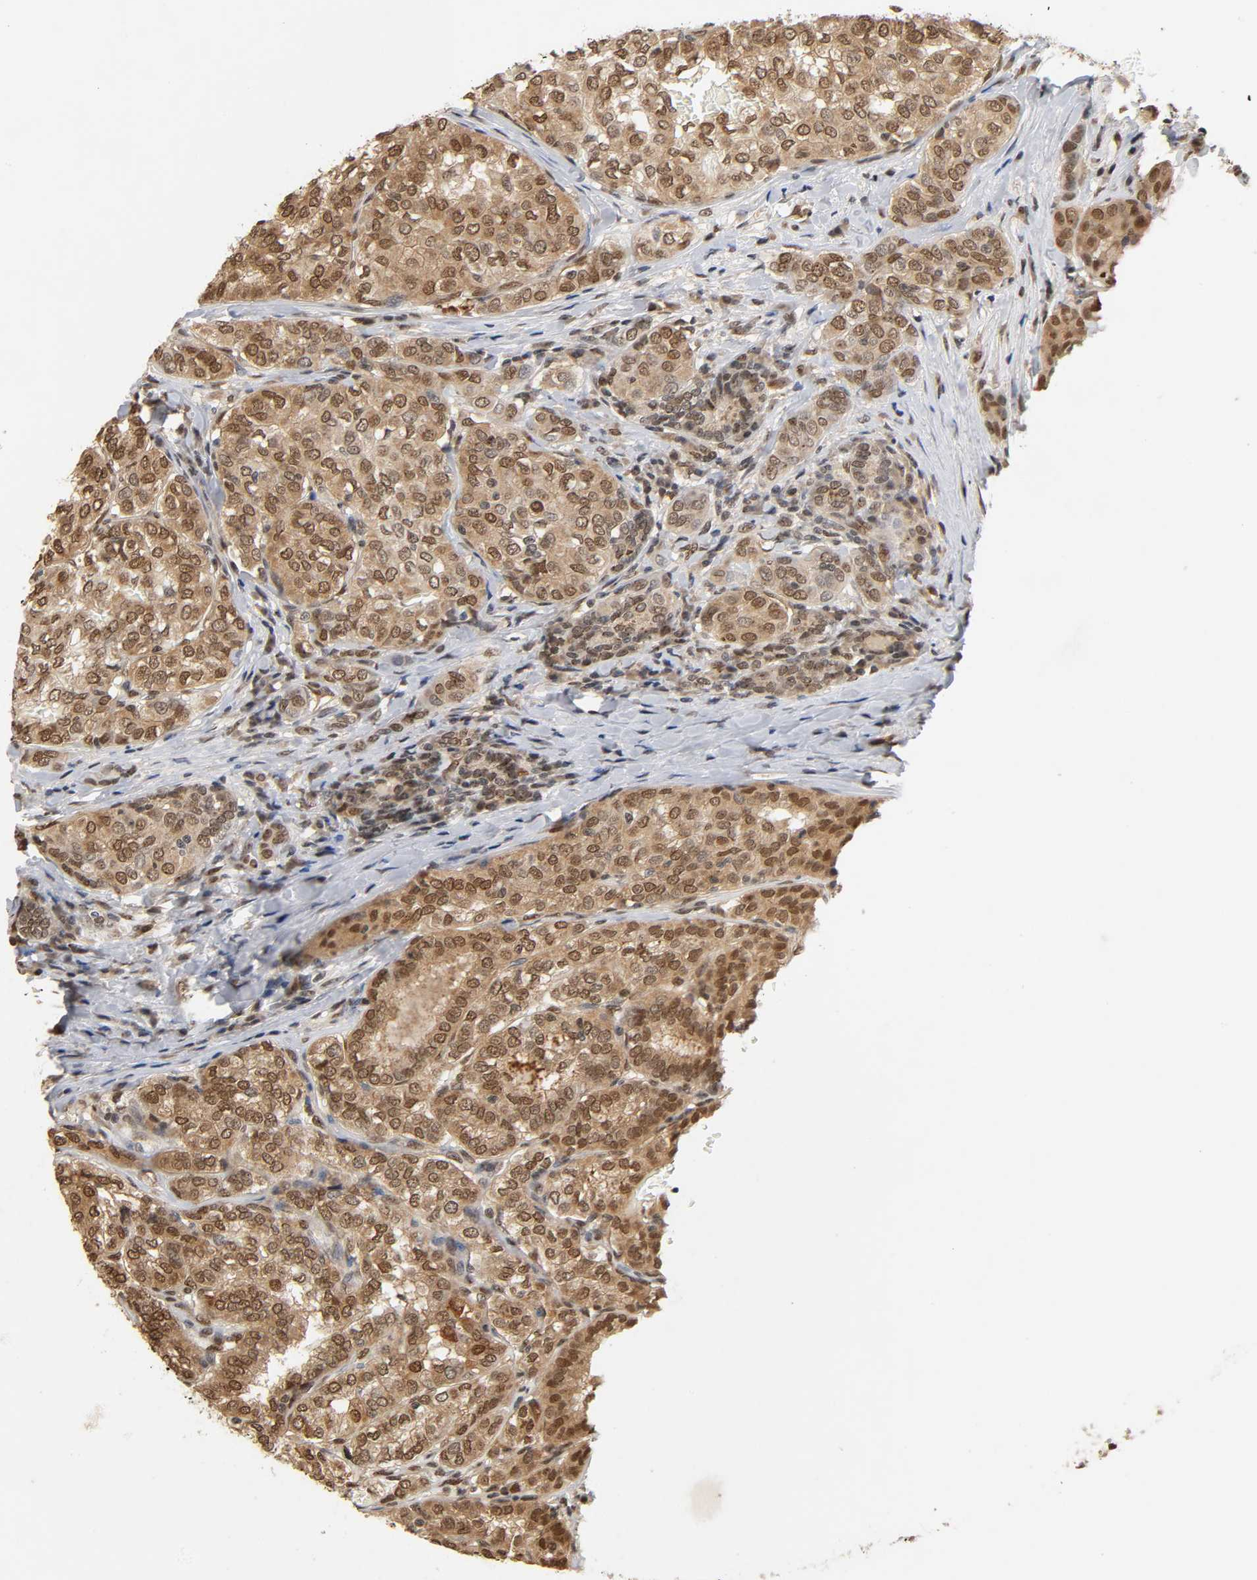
{"staining": {"intensity": "moderate", "quantity": ">75%", "location": "cytoplasmic/membranous,nuclear"}, "tissue": "thyroid cancer", "cell_type": "Tumor cells", "image_type": "cancer", "snomed": [{"axis": "morphology", "description": "Papillary adenocarcinoma, NOS"}, {"axis": "topography", "description": "Thyroid gland"}], "caption": "The micrograph demonstrates immunohistochemical staining of papillary adenocarcinoma (thyroid). There is moderate cytoplasmic/membranous and nuclear positivity is identified in approximately >75% of tumor cells.", "gene": "UBC", "patient": {"sex": "female", "age": 30}}